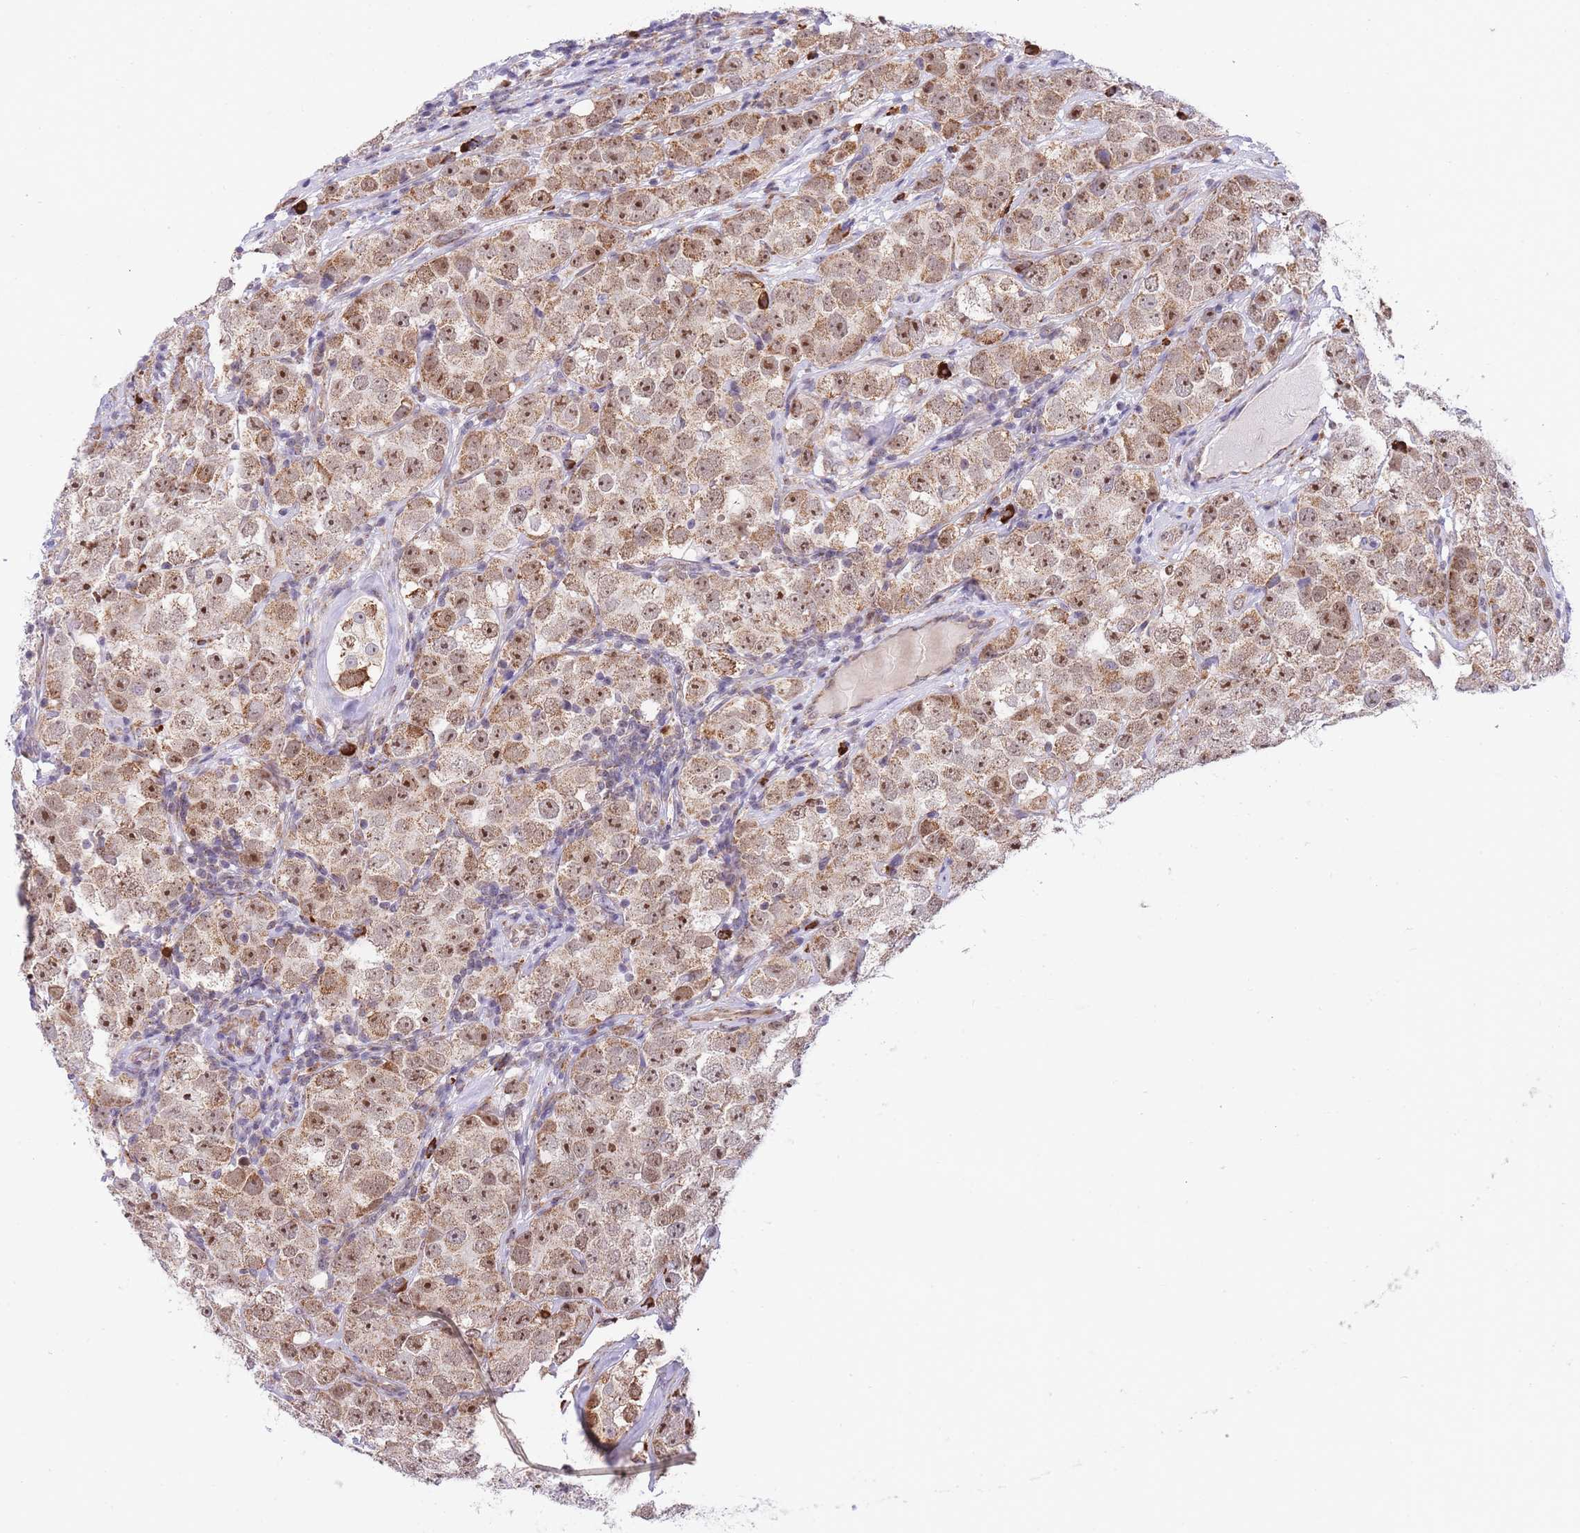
{"staining": {"intensity": "moderate", "quantity": ">75%", "location": "cytoplasmic/membranous,nuclear"}, "tissue": "testis cancer", "cell_type": "Tumor cells", "image_type": "cancer", "snomed": [{"axis": "morphology", "description": "Seminoma, NOS"}, {"axis": "topography", "description": "Testis"}], "caption": "Immunohistochemistry (IHC) (DAB) staining of human testis seminoma displays moderate cytoplasmic/membranous and nuclear protein staining in approximately >75% of tumor cells.", "gene": "EXOSC8", "patient": {"sex": "male", "age": 28}}